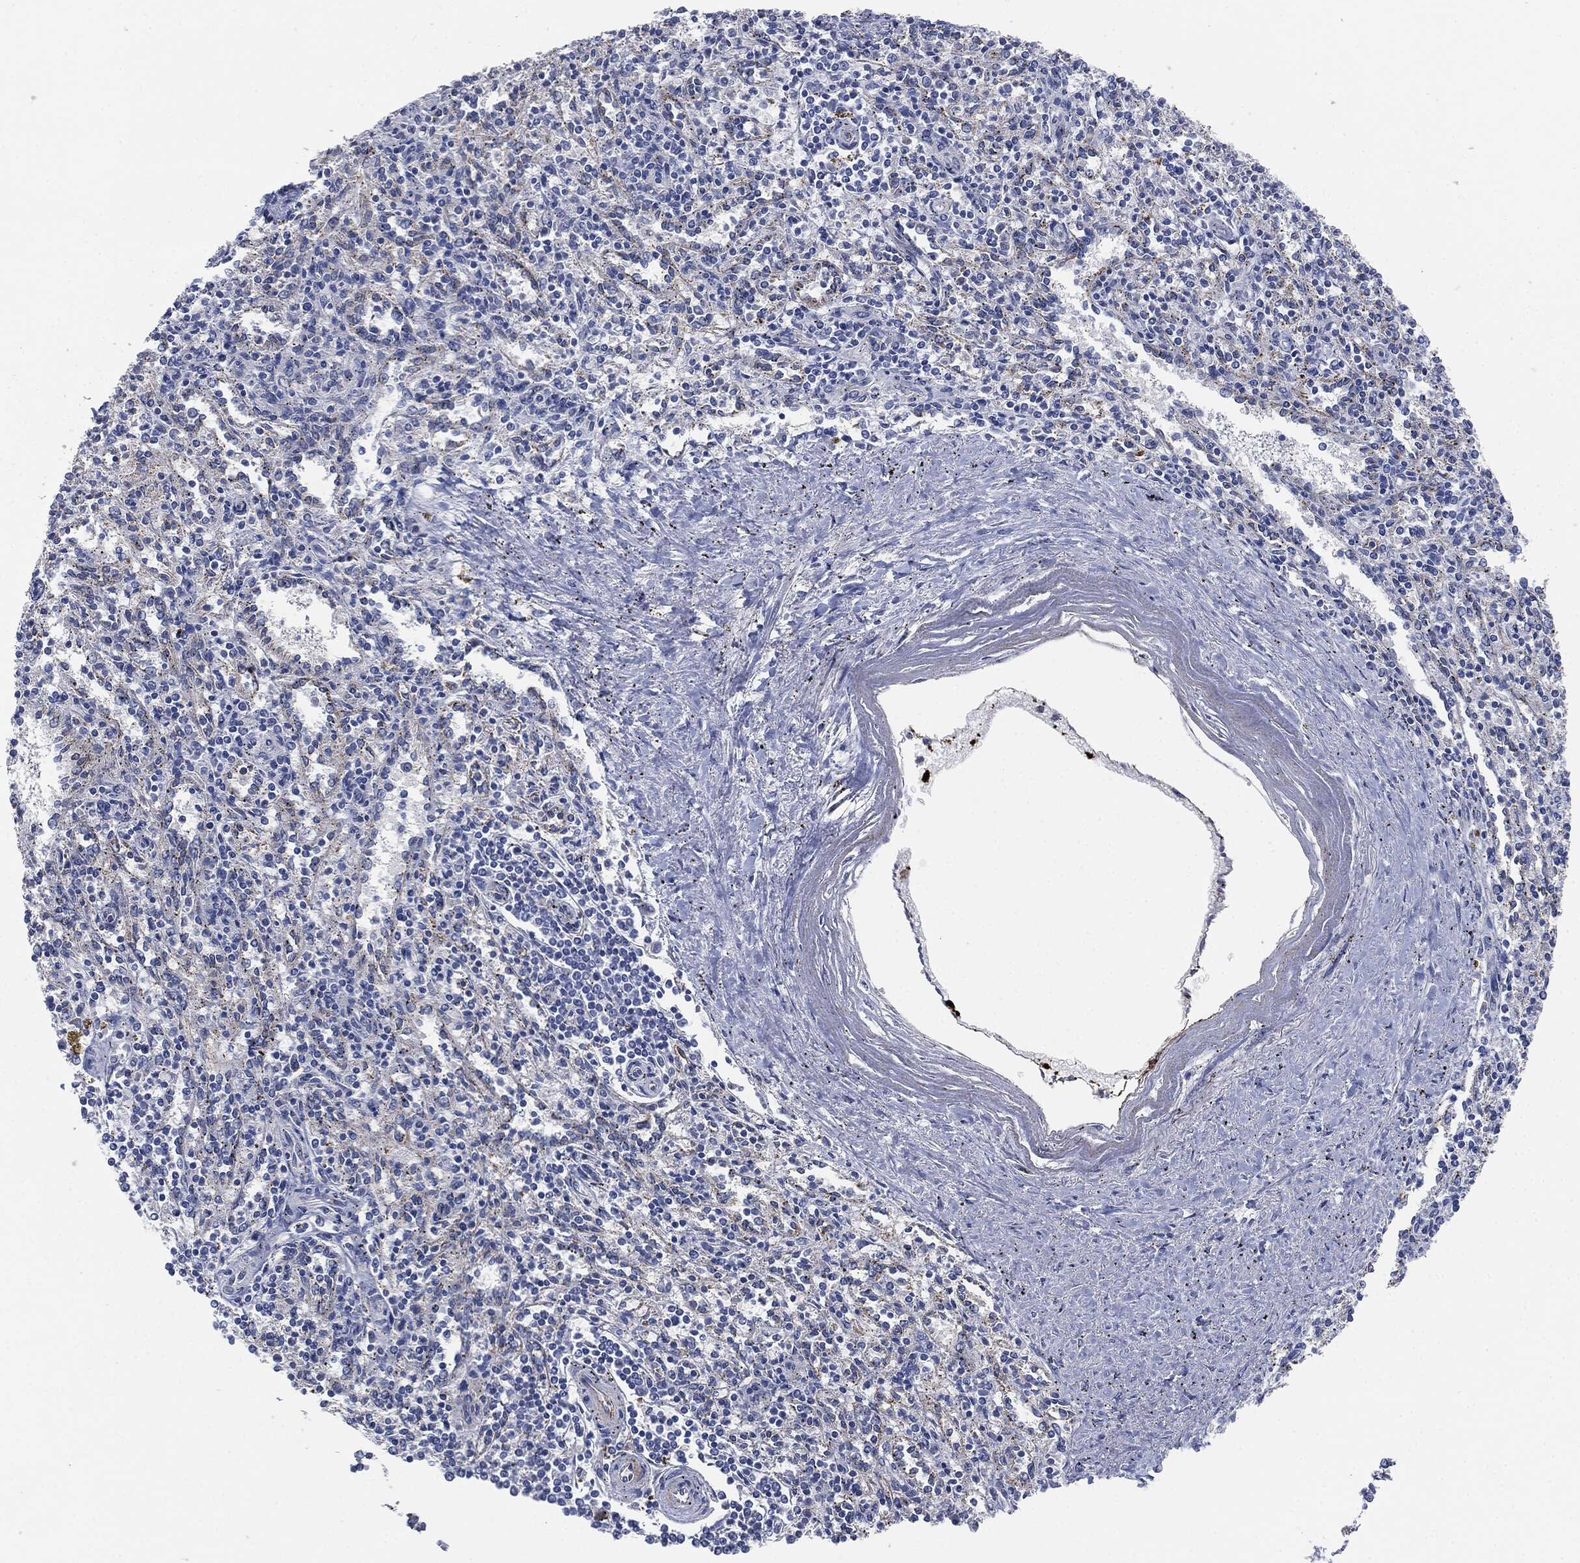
{"staining": {"intensity": "negative", "quantity": "none", "location": "none"}, "tissue": "spleen", "cell_type": "Cells in red pulp", "image_type": "normal", "snomed": [{"axis": "morphology", "description": "Normal tissue, NOS"}, {"axis": "topography", "description": "Spleen"}], "caption": "This is an immunohistochemistry image of unremarkable human spleen. There is no staining in cells in red pulp.", "gene": "APOB", "patient": {"sex": "male", "age": 69}}